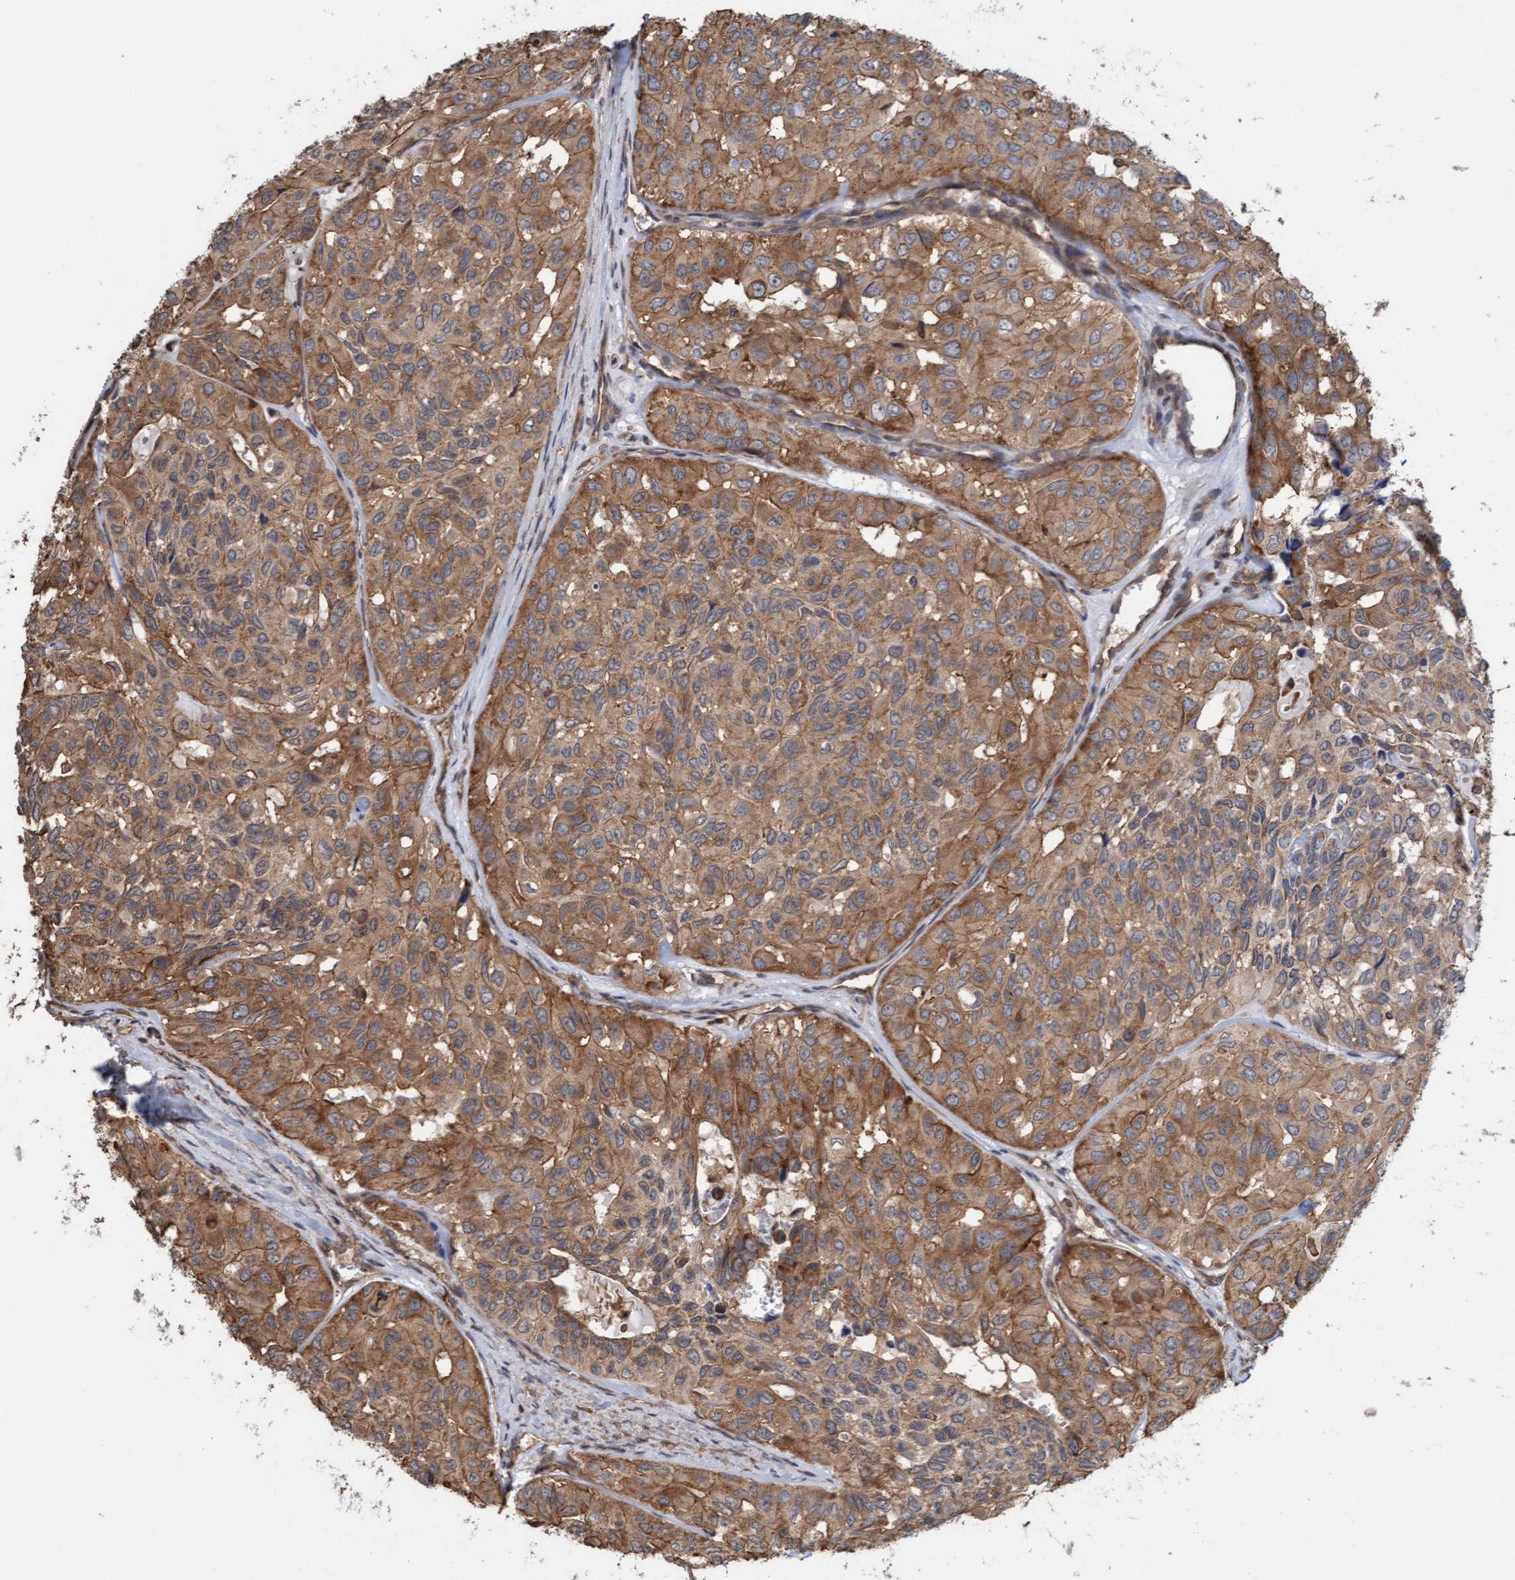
{"staining": {"intensity": "moderate", "quantity": ">75%", "location": "cytoplasmic/membranous"}, "tissue": "head and neck cancer", "cell_type": "Tumor cells", "image_type": "cancer", "snomed": [{"axis": "morphology", "description": "Adenocarcinoma, NOS"}, {"axis": "topography", "description": "Salivary gland, NOS"}, {"axis": "topography", "description": "Head-Neck"}], "caption": "The image reveals a brown stain indicating the presence of a protein in the cytoplasmic/membranous of tumor cells in head and neck cancer. Immunohistochemistry (ihc) stains the protein in brown and the nuclei are stained blue.", "gene": "FXR2", "patient": {"sex": "female", "age": 76}}